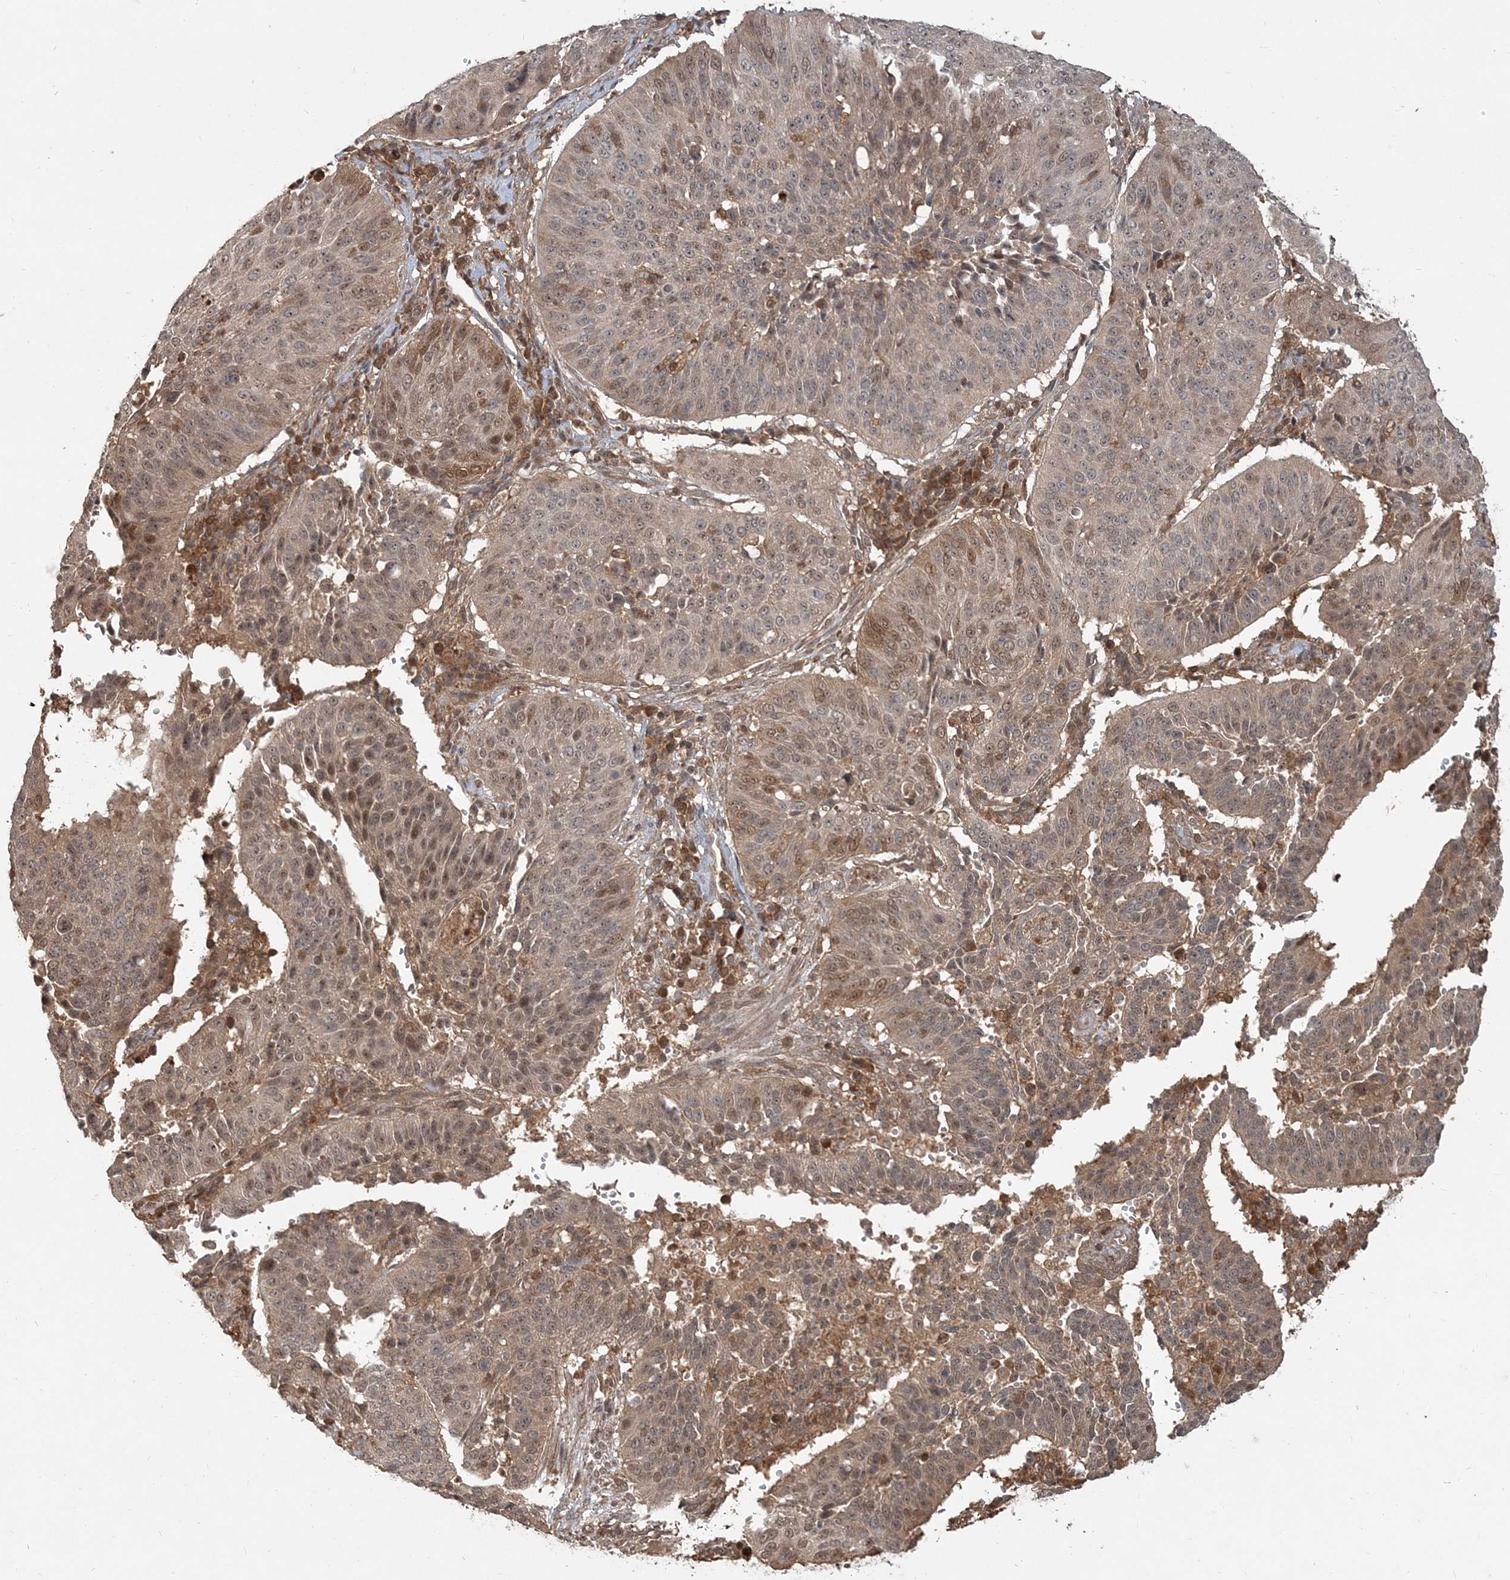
{"staining": {"intensity": "moderate", "quantity": ">75%", "location": "cytoplasmic/membranous,nuclear"}, "tissue": "cervical cancer", "cell_type": "Tumor cells", "image_type": "cancer", "snomed": [{"axis": "morphology", "description": "Normal tissue, NOS"}, {"axis": "morphology", "description": "Squamous cell carcinoma, NOS"}, {"axis": "topography", "description": "Cervix"}], "caption": "Immunohistochemical staining of cervical cancer shows medium levels of moderate cytoplasmic/membranous and nuclear expression in about >75% of tumor cells.", "gene": "CAB39", "patient": {"sex": "female", "age": 39}}